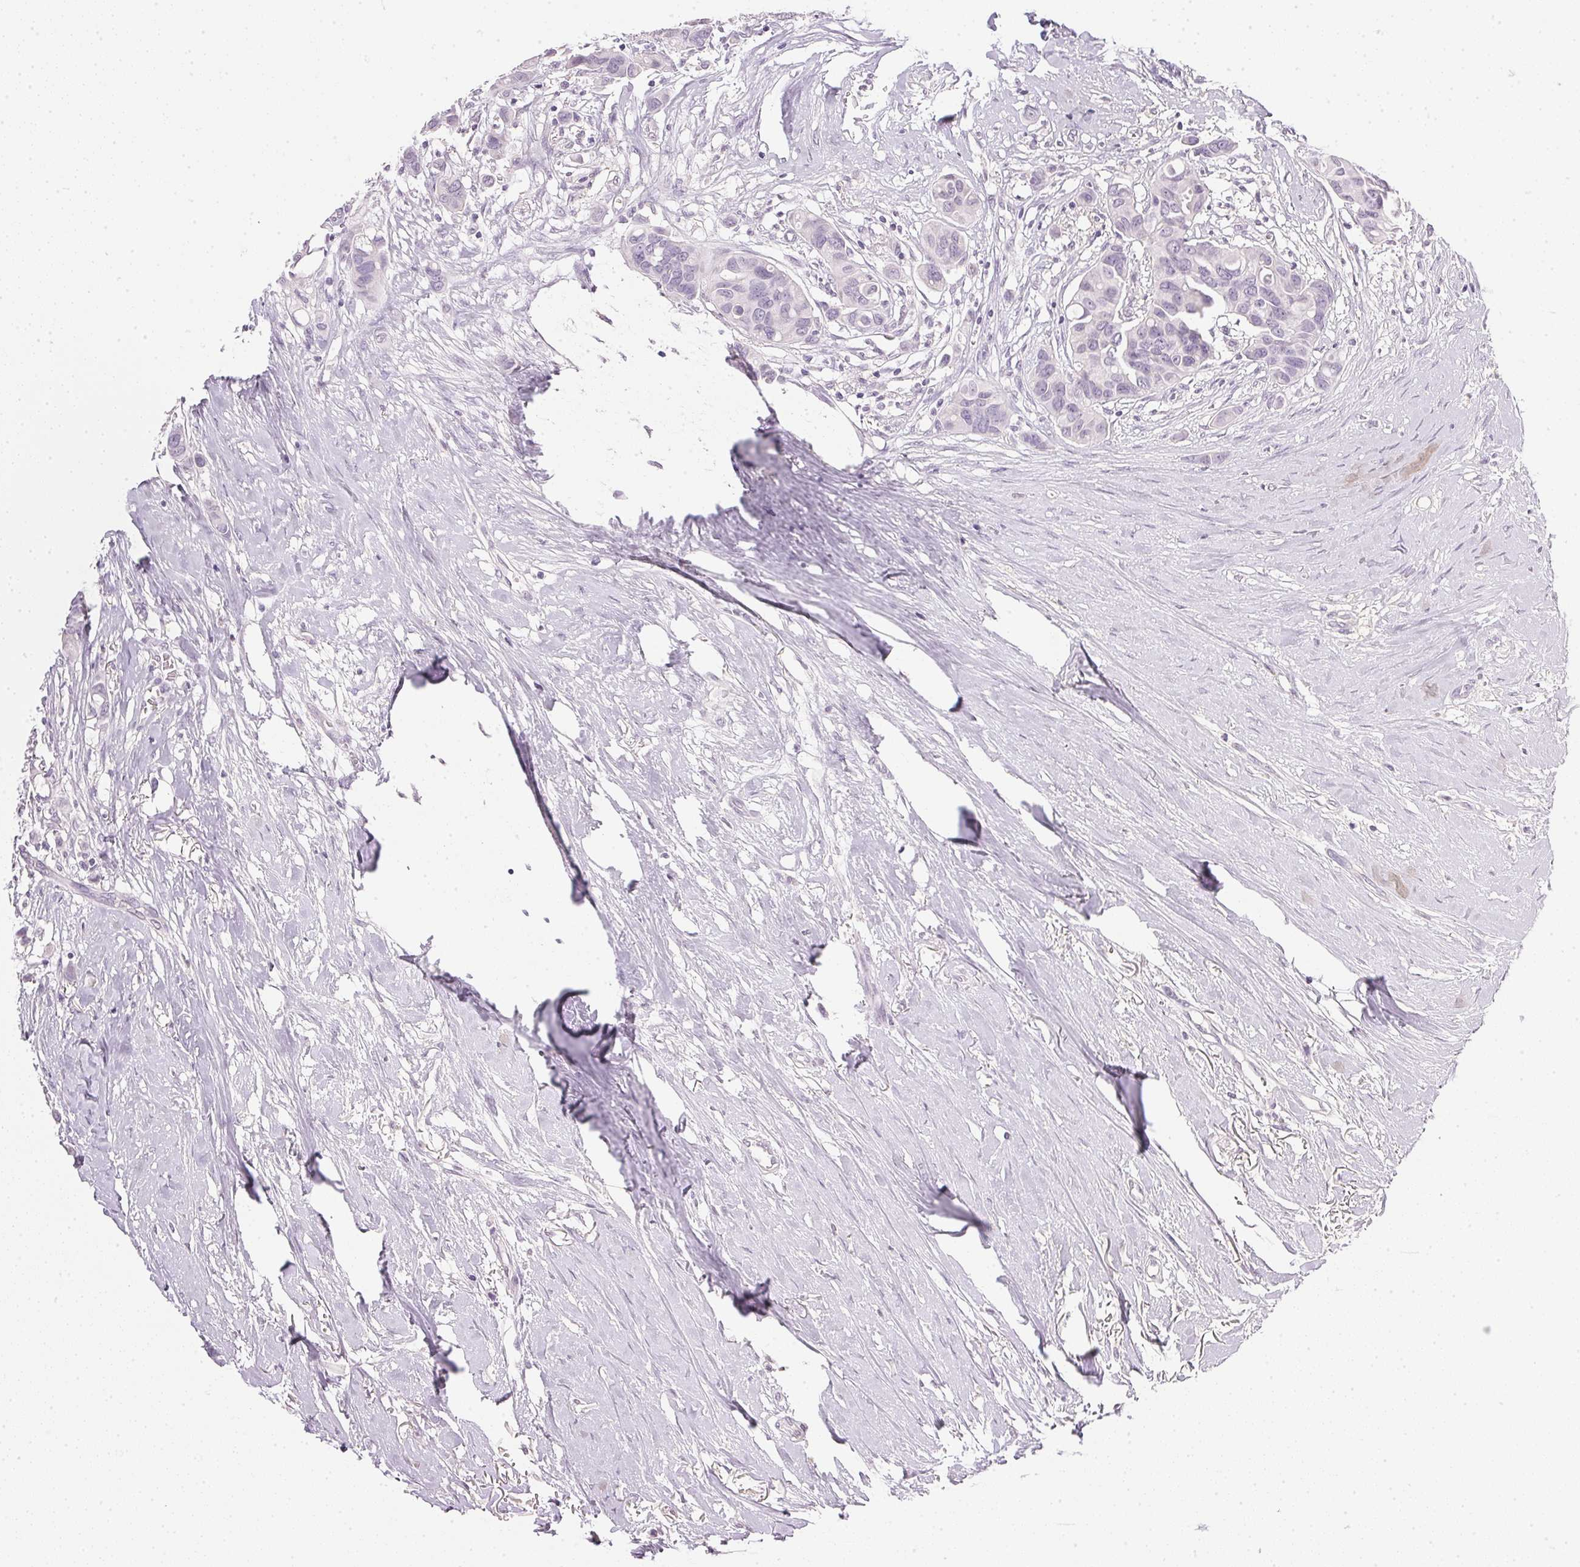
{"staining": {"intensity": "negative", "quantity": "none", "location": "none"}, "tissue": "breast cancer", "cell_type": "Tumor cells", "image_type": "cancer", "snomed": [{"axis": "morphology", "description": "Duct carcinoma"}, {"axis": "topography", "description": "Breast"}], "caption": "High power microscopy histopathology image of an immunohistochemistry (IHC) micrograph of invasive ductal carcinoma (breast), revealing no significant expression in tumor cells.", "gene": "IGFBP1", "patient": {"sex": "female", "age": 54}}